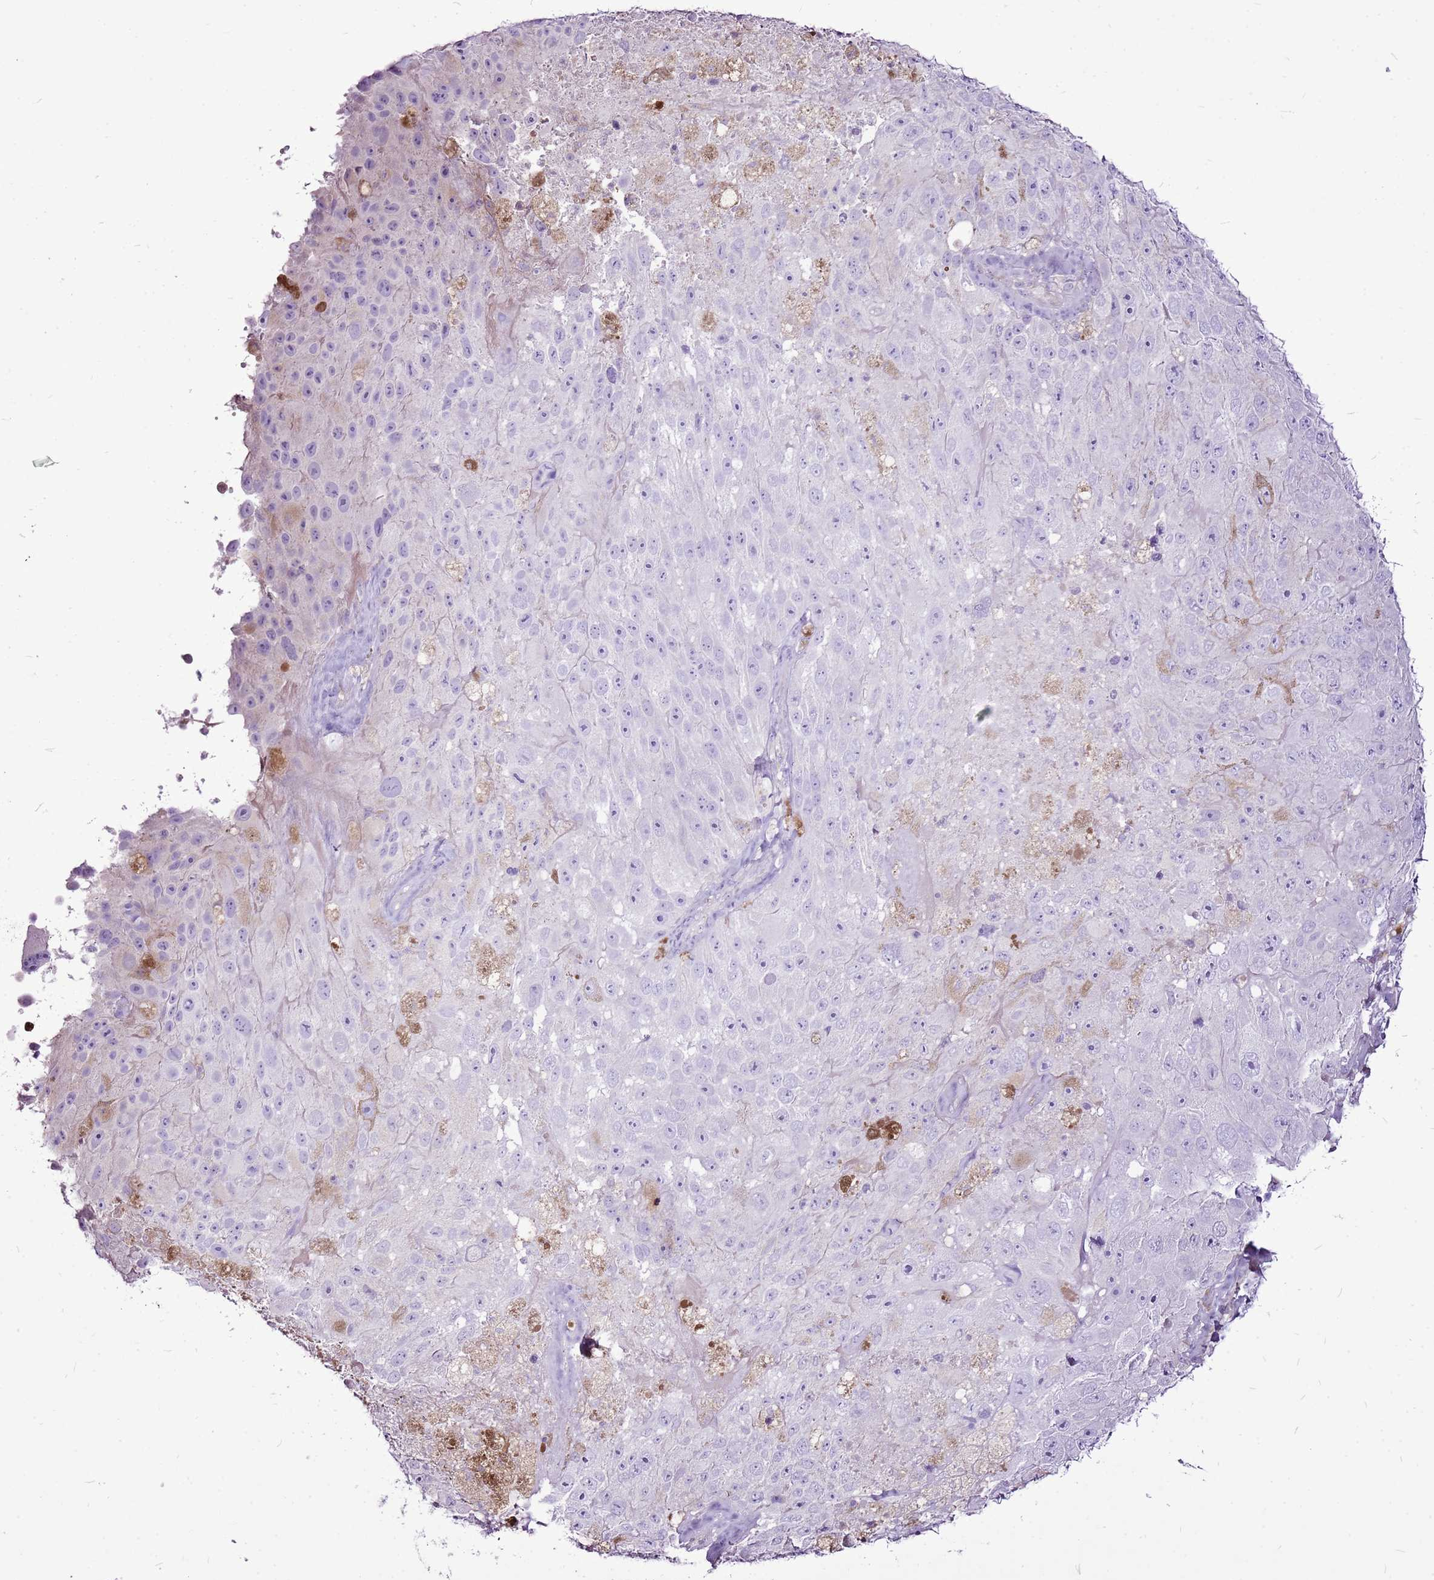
{"staining": {"intensity": "negative", "quantity": "none", "location": "none"}, "tissue": "melanoma", "cell_type": "Tumor cells", "image_type": "cancer", "snomed": [{"axis": "morphology", "description": "Malignant melanoma, Metastatic site"}, {"axis": "topography", "description": "Lymph node"}], "caption": "Immunohistochemical staining of melanoma exhibits no significant staining in tumor cells. (DAB immunohistochemistry (IHC), high magnification).", "gene": "CHAC2", "patient": {"sex": "male", "age": 62}}